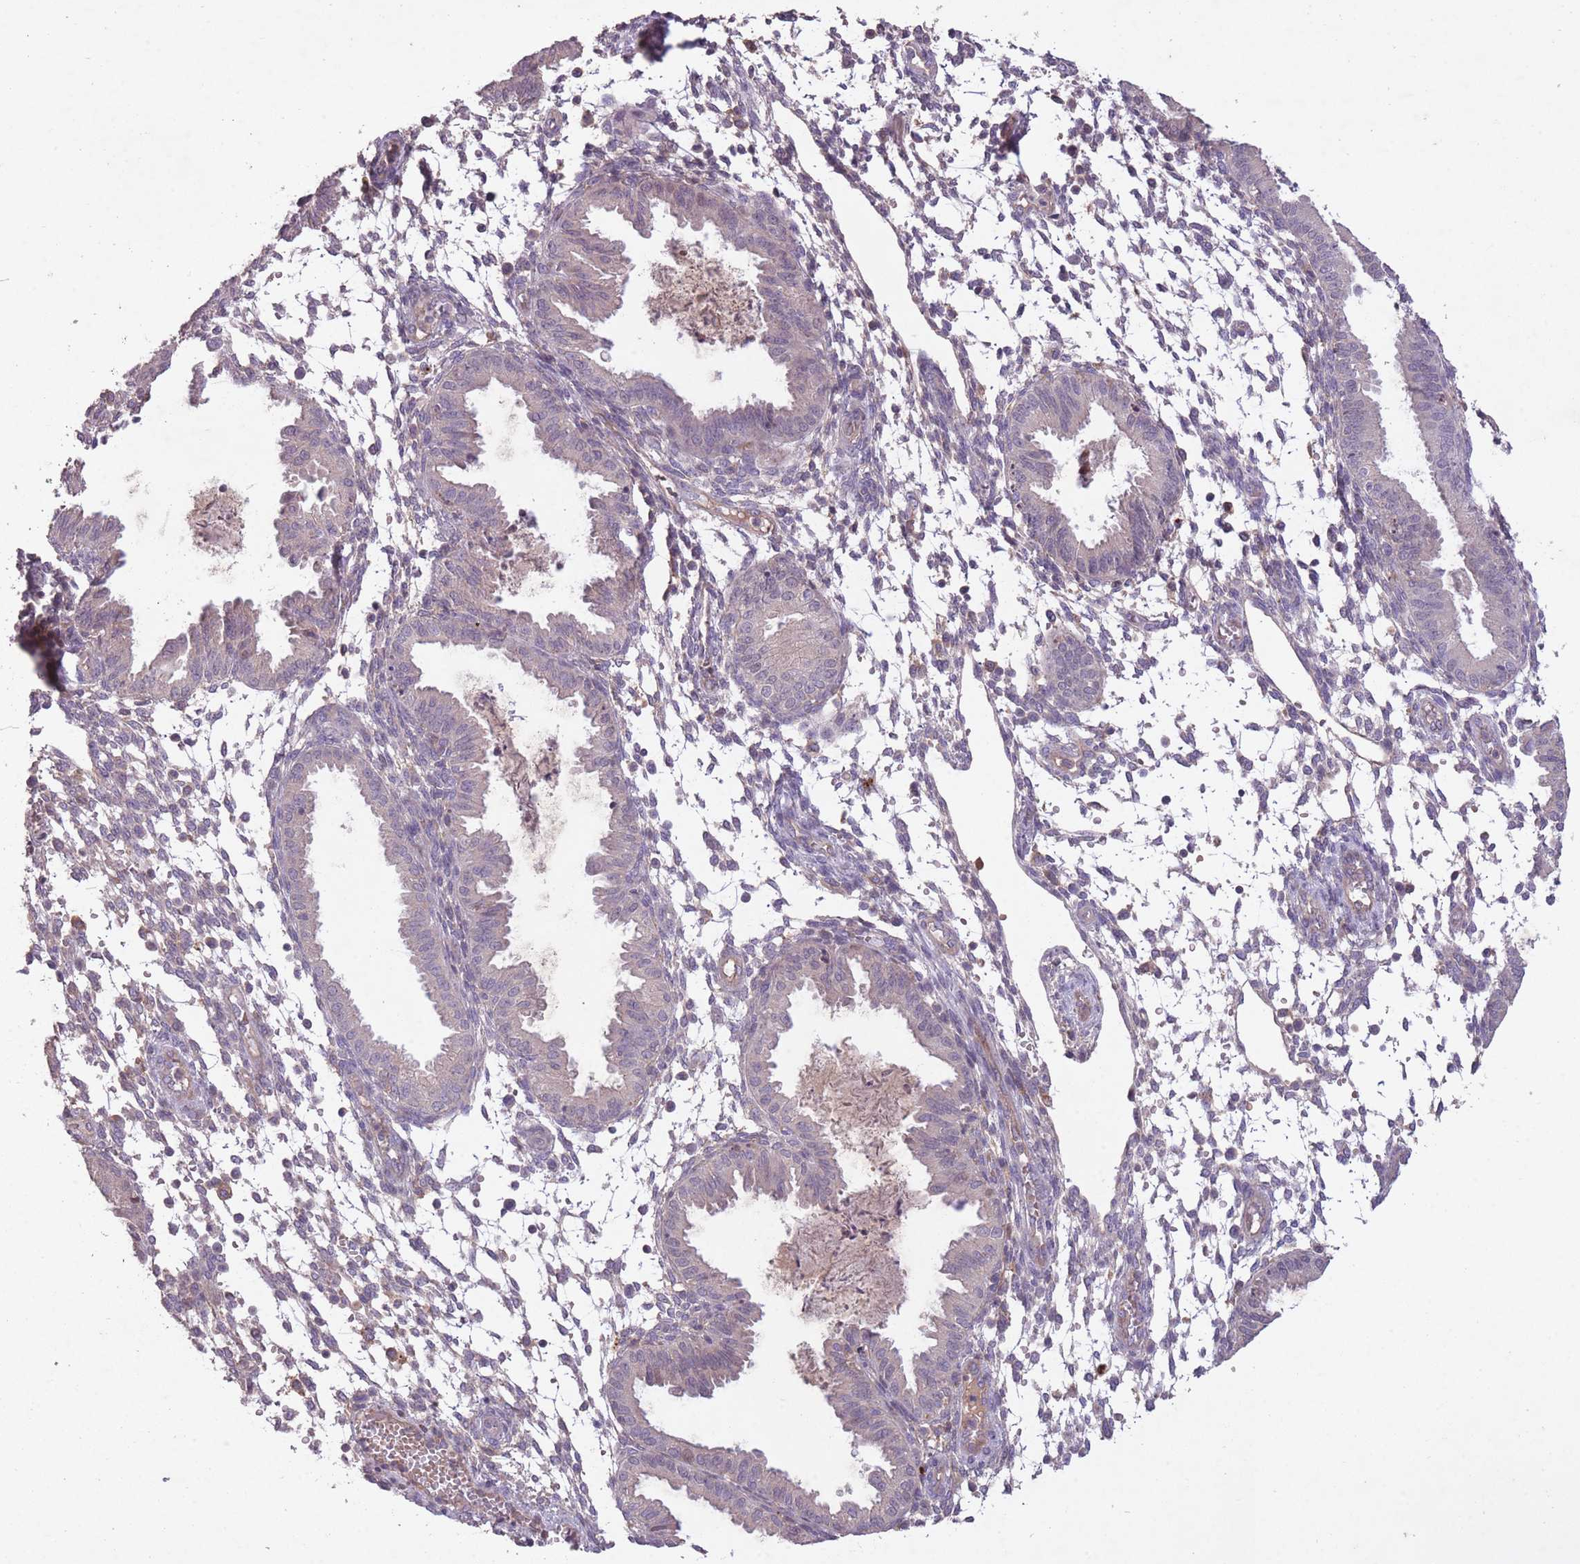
{"staining": {"intensity": "negative", "quantity": "none", "location": "none"}, "tissue": "endometrium", "cell_type": "Cells in endometrial stroma", "image_type": "normal", "snomed": [{"axis": "morphology", "description": "Normal tissue, NOS"}, {"axis": "topography", "description": "Endometrium"}], "caption": "Cells in endometrial stroma show no significant positivity in unremarkable endometrium.", "gene": "OR2V1", "patient": {"sex": "female", "age": 33}}